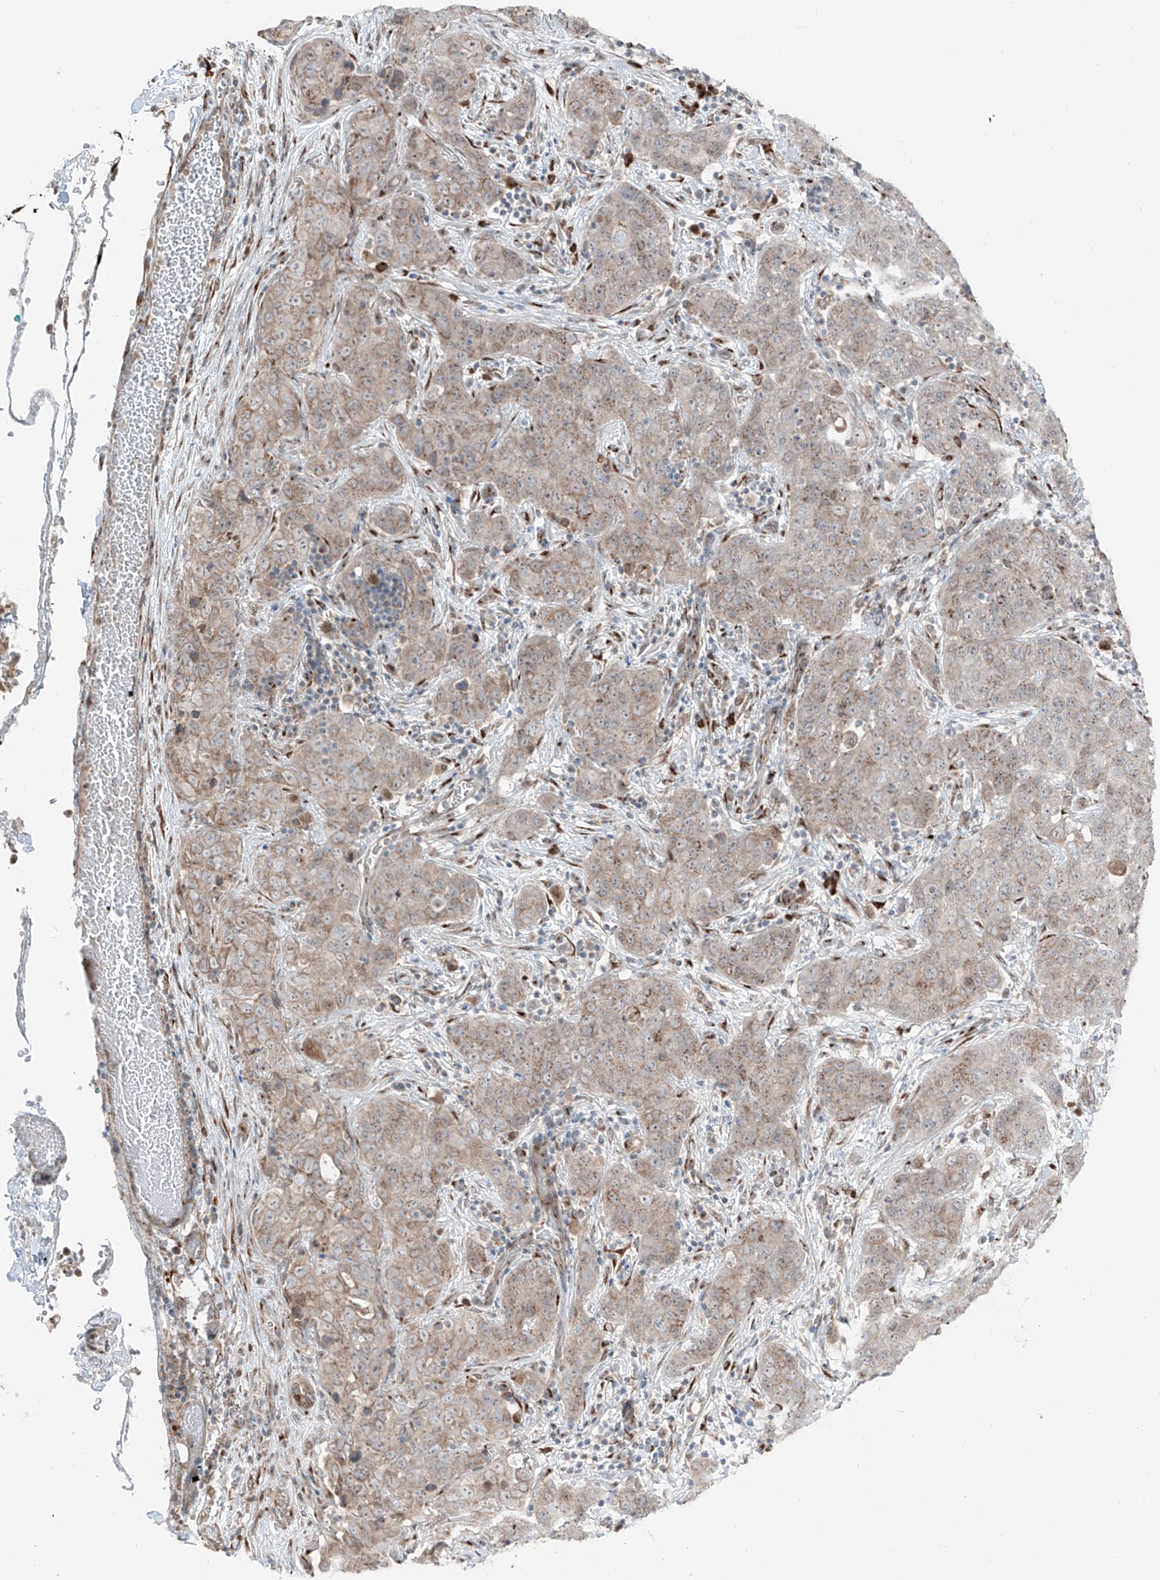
{"staining": {"intensity": "weak", "quantity": "25%-75%", "location": "cytoplasmic/membranous"}, "tissue": "stomach cancer", "cell_type": "Tumor cells", "image_type": "cancer", "snomed": [{"axis": "morphology", "description": "Normal tissue, NOS"}, {"axis": "morphology", "description": "Adenocarcinoma, NOS"}, {"axis": "topography", "description": "Lymph node"}, {"axis": "topography", "description": "Stomach"}], "caption": "Approximately 25%-75% of tumor cells in stomach cancer show weak cytoplasmic/membranous protein staining as visualized by brown immunohistochemical staining.", "gene": "ERLEC1", "patient": {"sex": "male", "age": 48}}